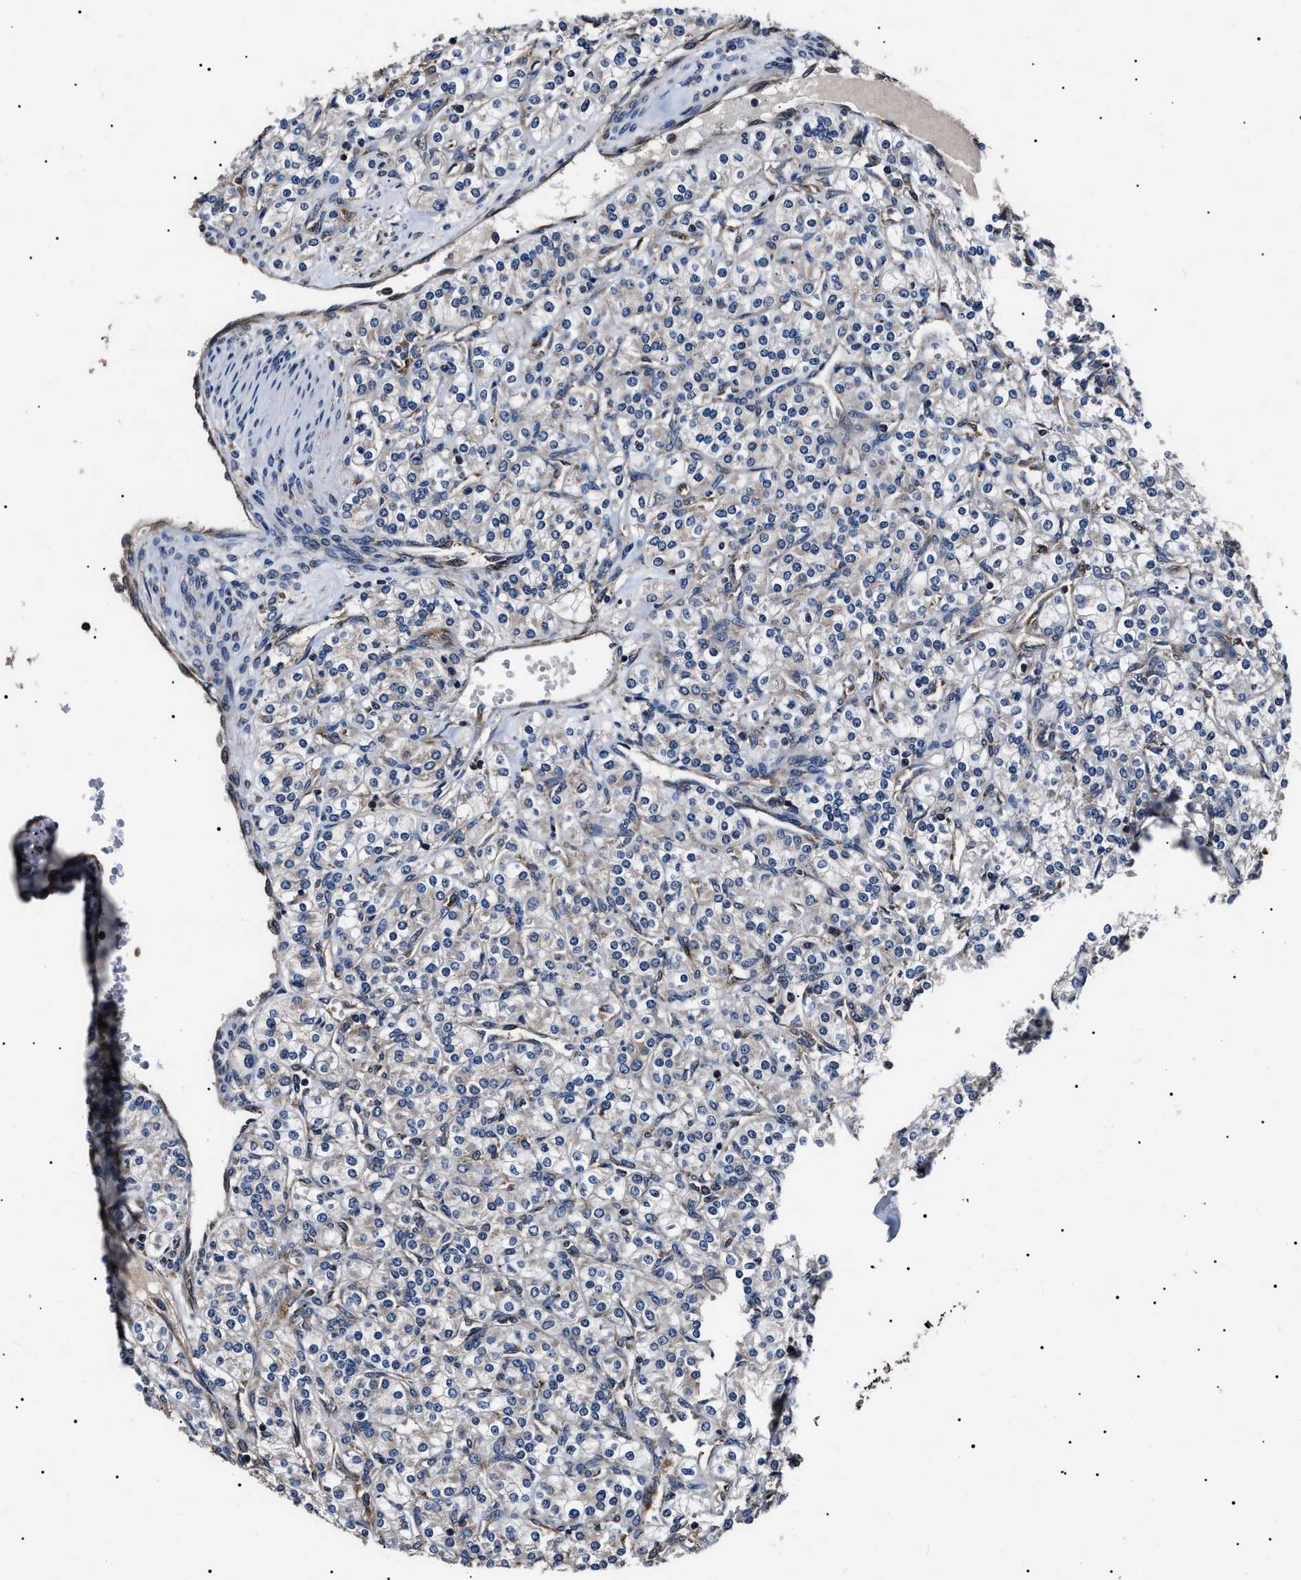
{"staining": {"intensity": "negative", "quantity": "none", "location": "none"}, "tissue": "renal cancer", "cell_type": "Tumor cells", "image_type": "cancer", "snomed": [{"axis": "morphology", "description": "Adenocarcinoma, NOS"}, {"axis": "topography", "description": "Kidney"}], "caption": "The histopathology image reveals no significant positivity in tumor cells of adenocarcinoma (renal).", "gene": "CCT8", "patient": {"sex": "male", "age": 77}}